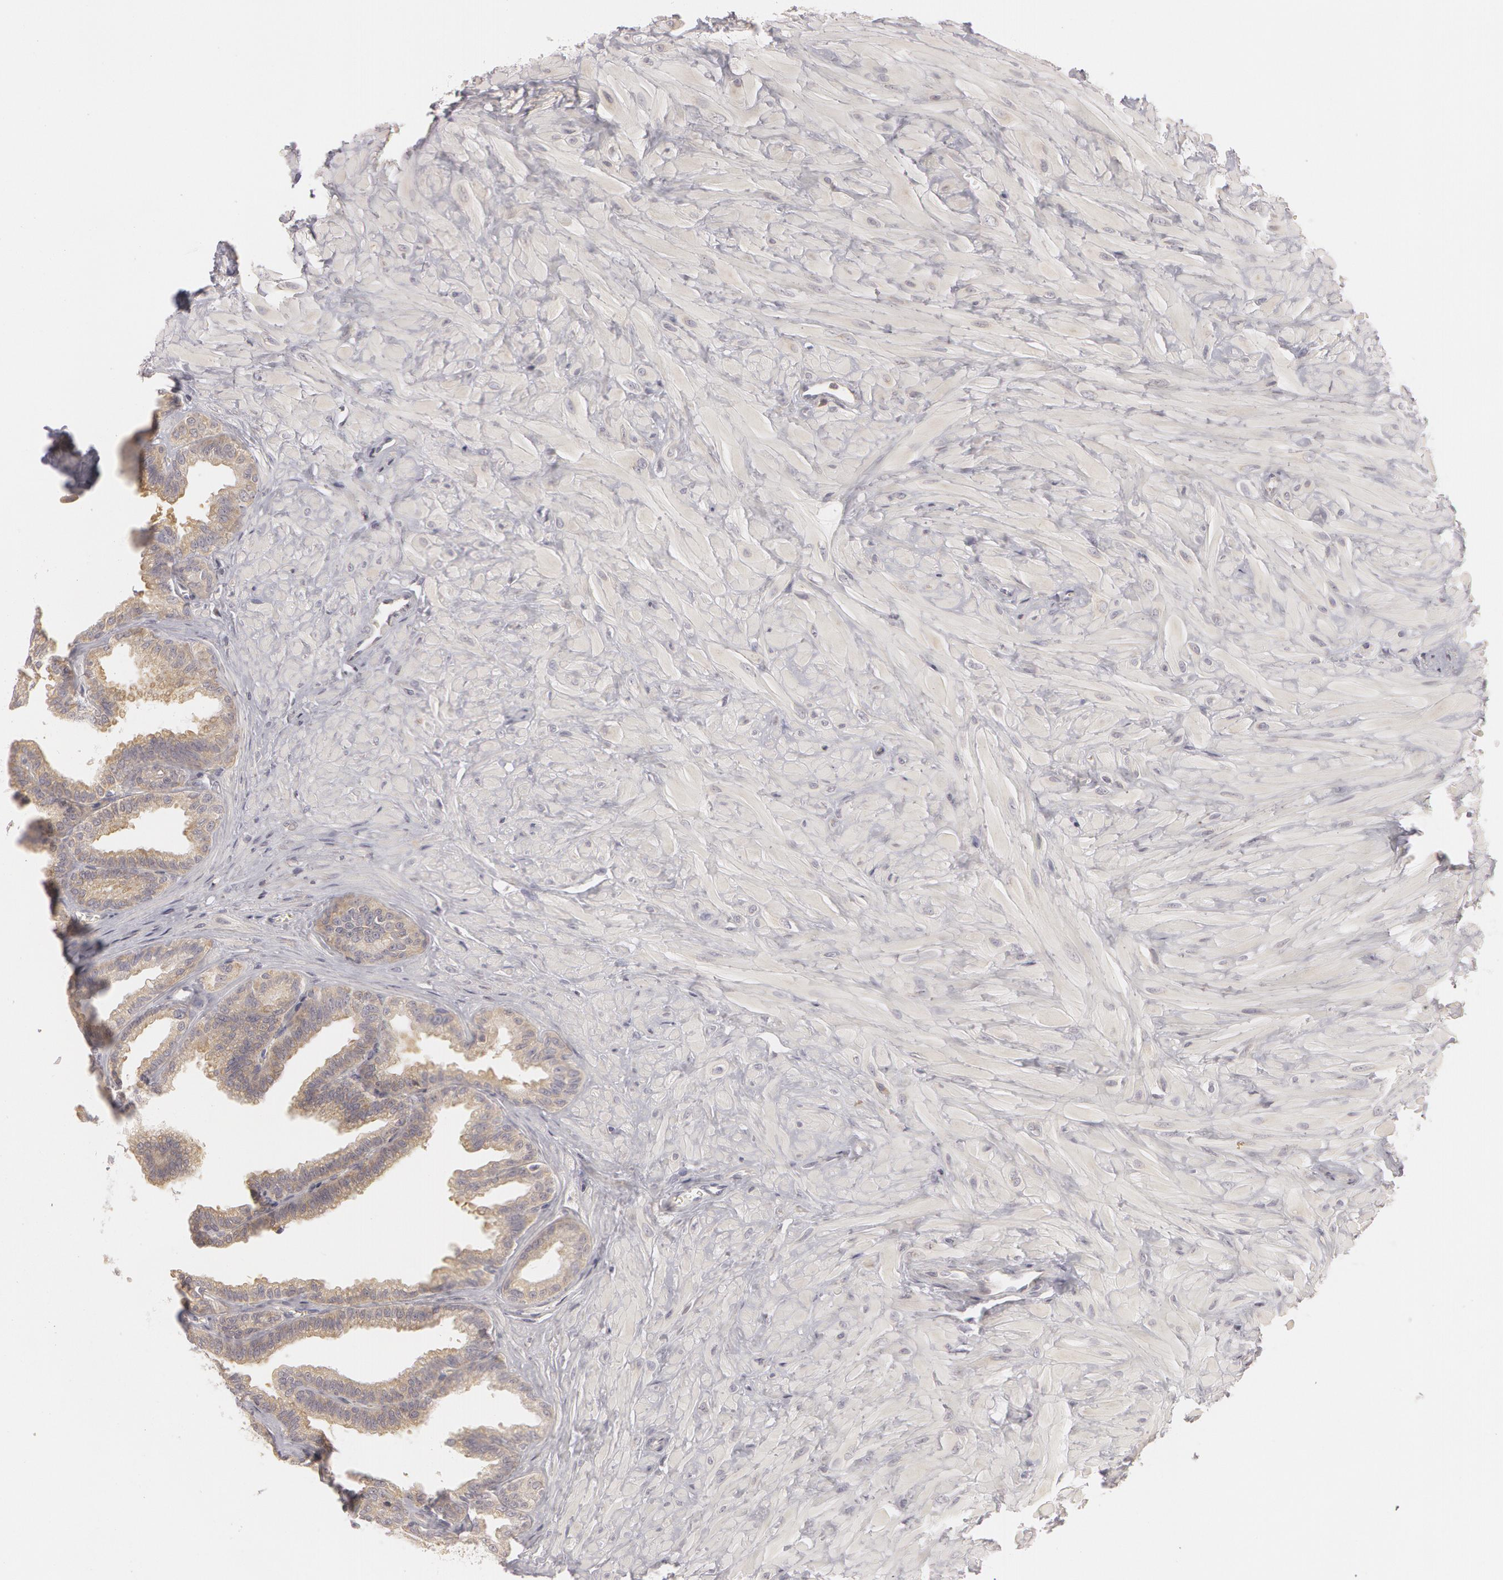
{"staining": {"intensity": "weak", "quantity": "<25%", "location": "cytoplasmic/membranous"}, "tissue": "seminal vesicle", "cell_type": "Glandular cells", "image_type": "normal", "snomed": [{"axis": "morphology", "description": "Normal tissue, NOS"}, {"axis": "topography", "description": "Seminal veicle"}], "caption": "Glandular cells show no significant positivity in normal seminal vesicle. (Stains: DAB (3,3'-diaminobenzidine) immunohistochemistry with hematoxylin counter stain, Microscopy: brightfield microscopy at high magnification).", "gene": "RALGAPA1", "patient": {"sex": "male", "age": 26}}